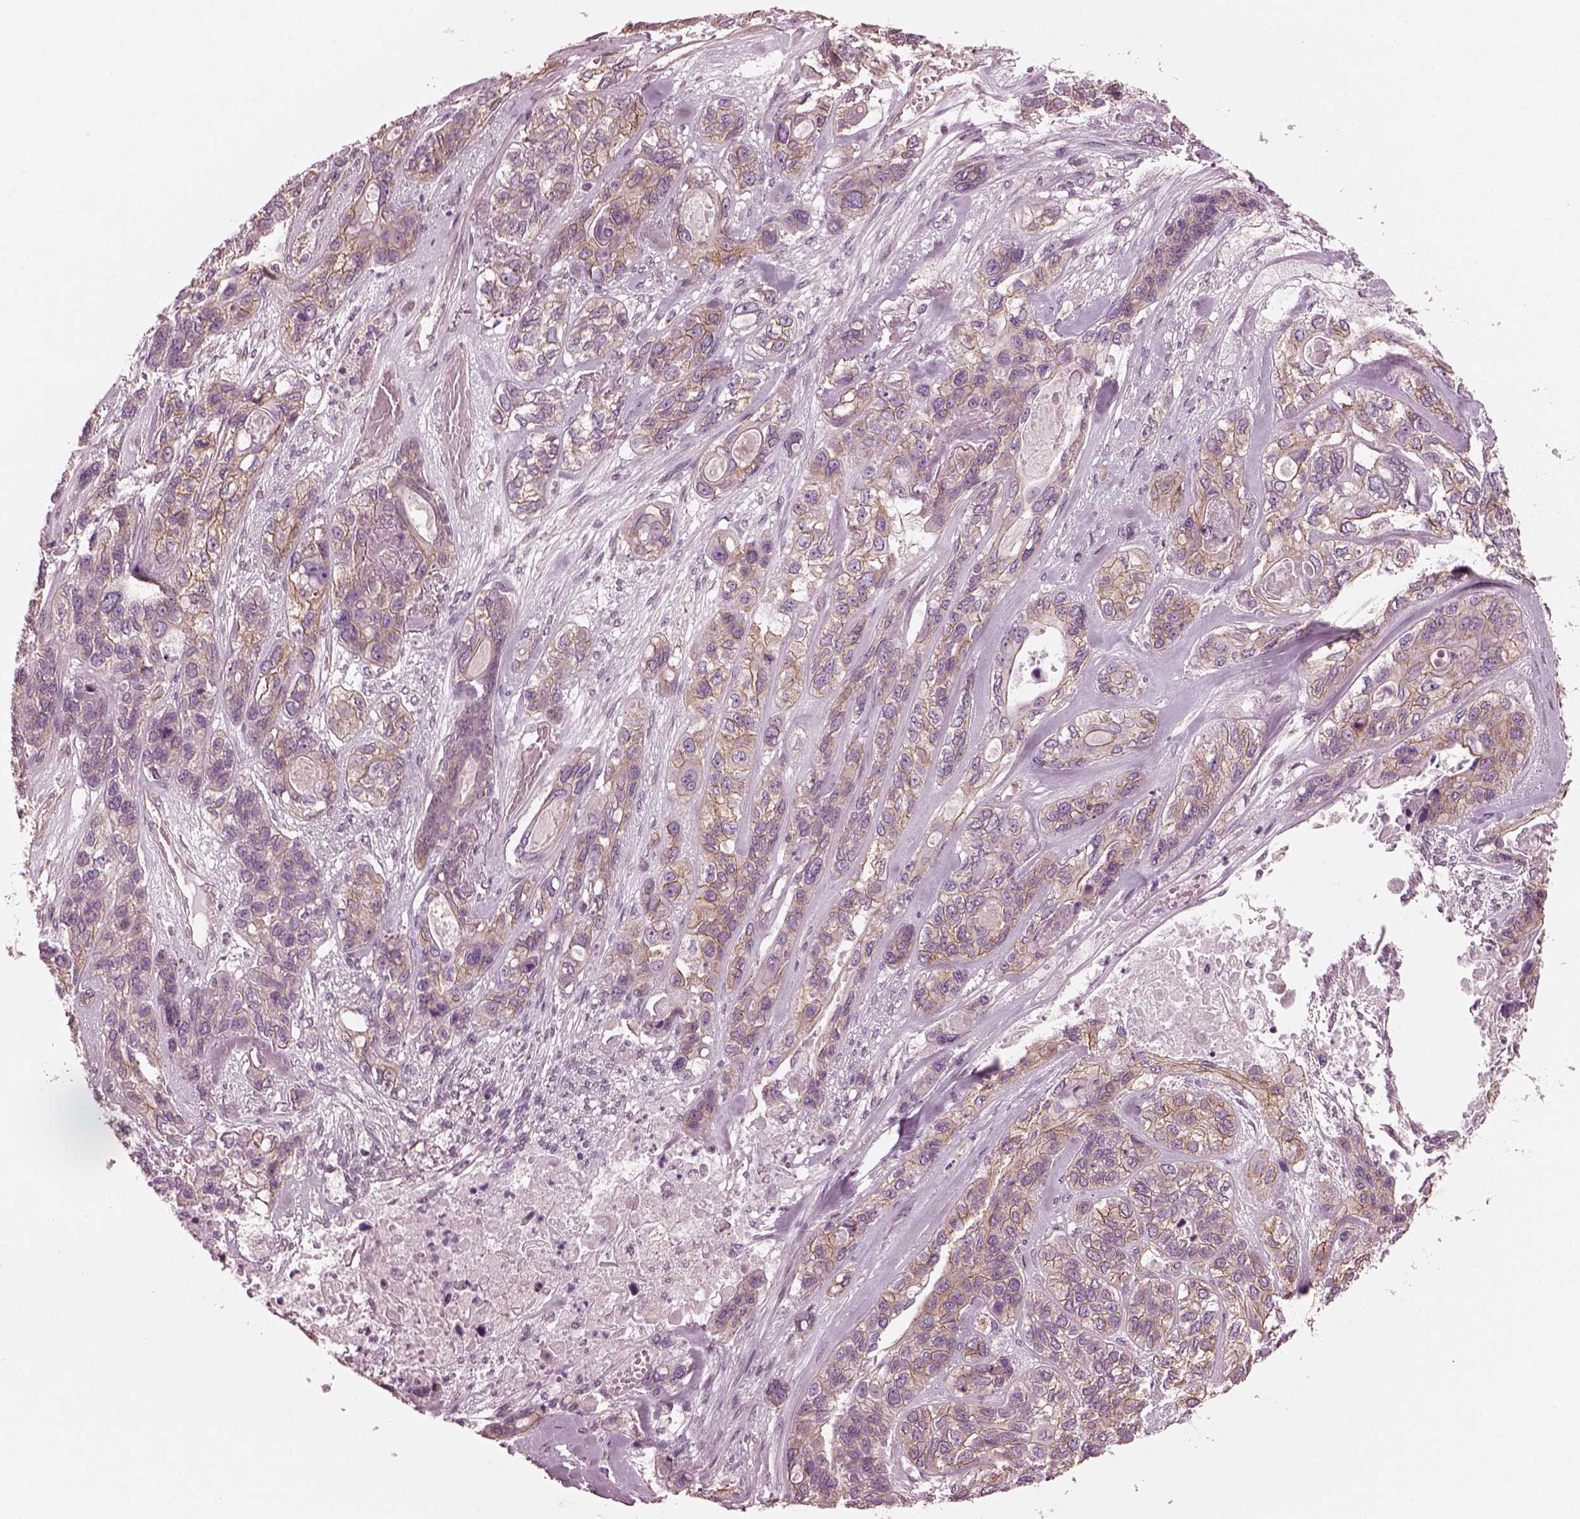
{"staining": {"intensity": "moderate", "quantity": ">75%", "location": "cytoplasmic/membranous"}, "tissue": "lung cancer", "cell_type": "Tumor cells", "image_type": "cancer", "snomed": [{"axis": "morphology", "description": "Squamous cell carcinoma, NOS"}, {"axis": "topography", "description": "Lung"}], "caption": "Lung cancer (squamous cell carcinoma) stained for a protein (brown) demonstrates moderate cytoplasmic/membranous positive staining in about >75% of tumor cells.", "gene": "ODAD1", "patient": {"sex": "female", "age": 70}}